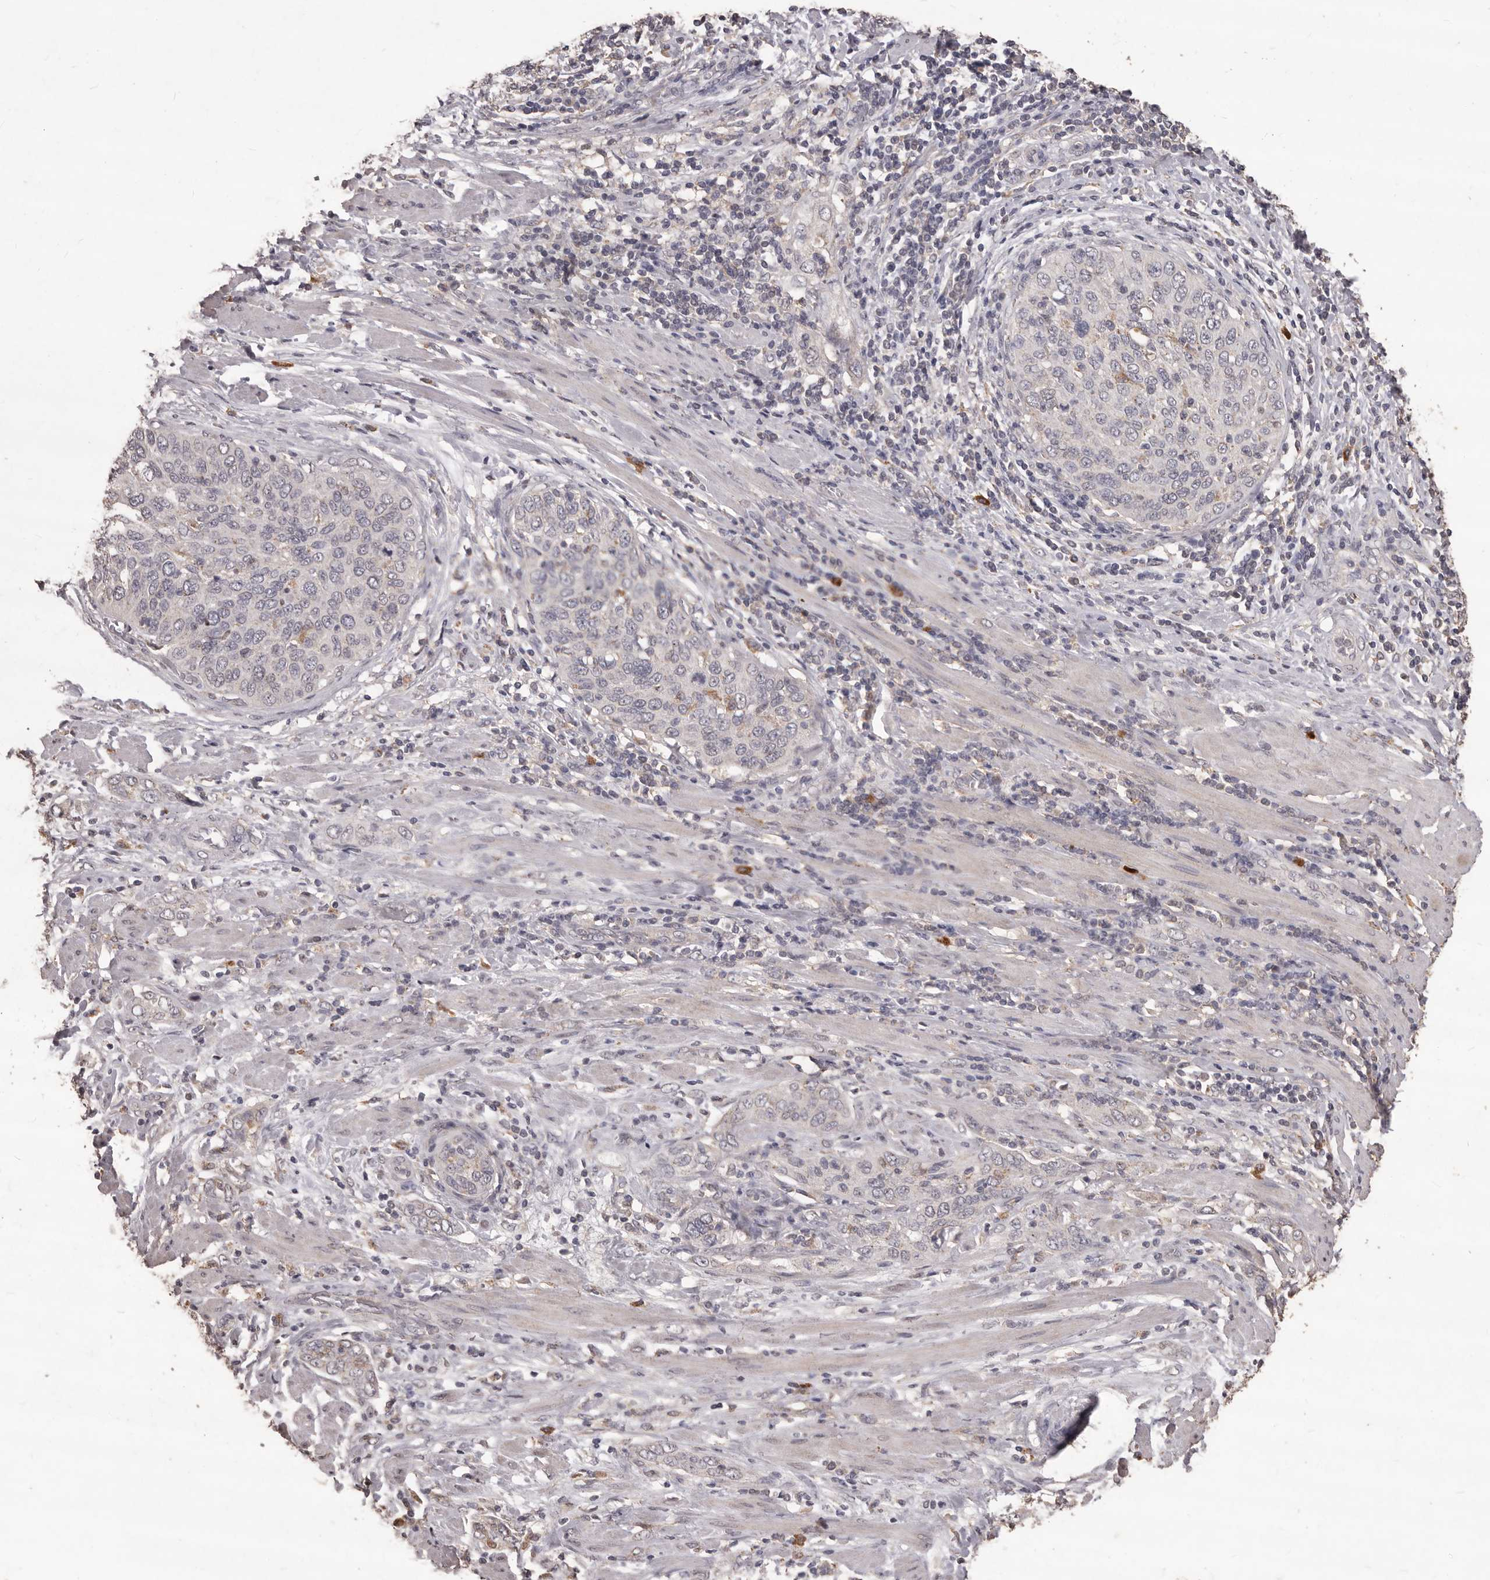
{"staining": {"intensity": "negative", "quantity": "none", "location": "none"}, "tissue": "cervical cancer", "cell_type": "Tumor cells", "image_type": "cancer", "snomed": [{"axis": "morphology", "description": "Squamous cell carcinoma, NOS"}, {"axis": "topography", "description": "Cervix"}], "caption": "There is no significant positivity in tumor cells of cervical cancer. The staining is performed using DAB (3,3'-diaminobenzidine) brown chromogen with nuclei counter-stained in using hematoxylin.", "gene": "PRSS27", "patient": {"sex": "female", "age": 60}}